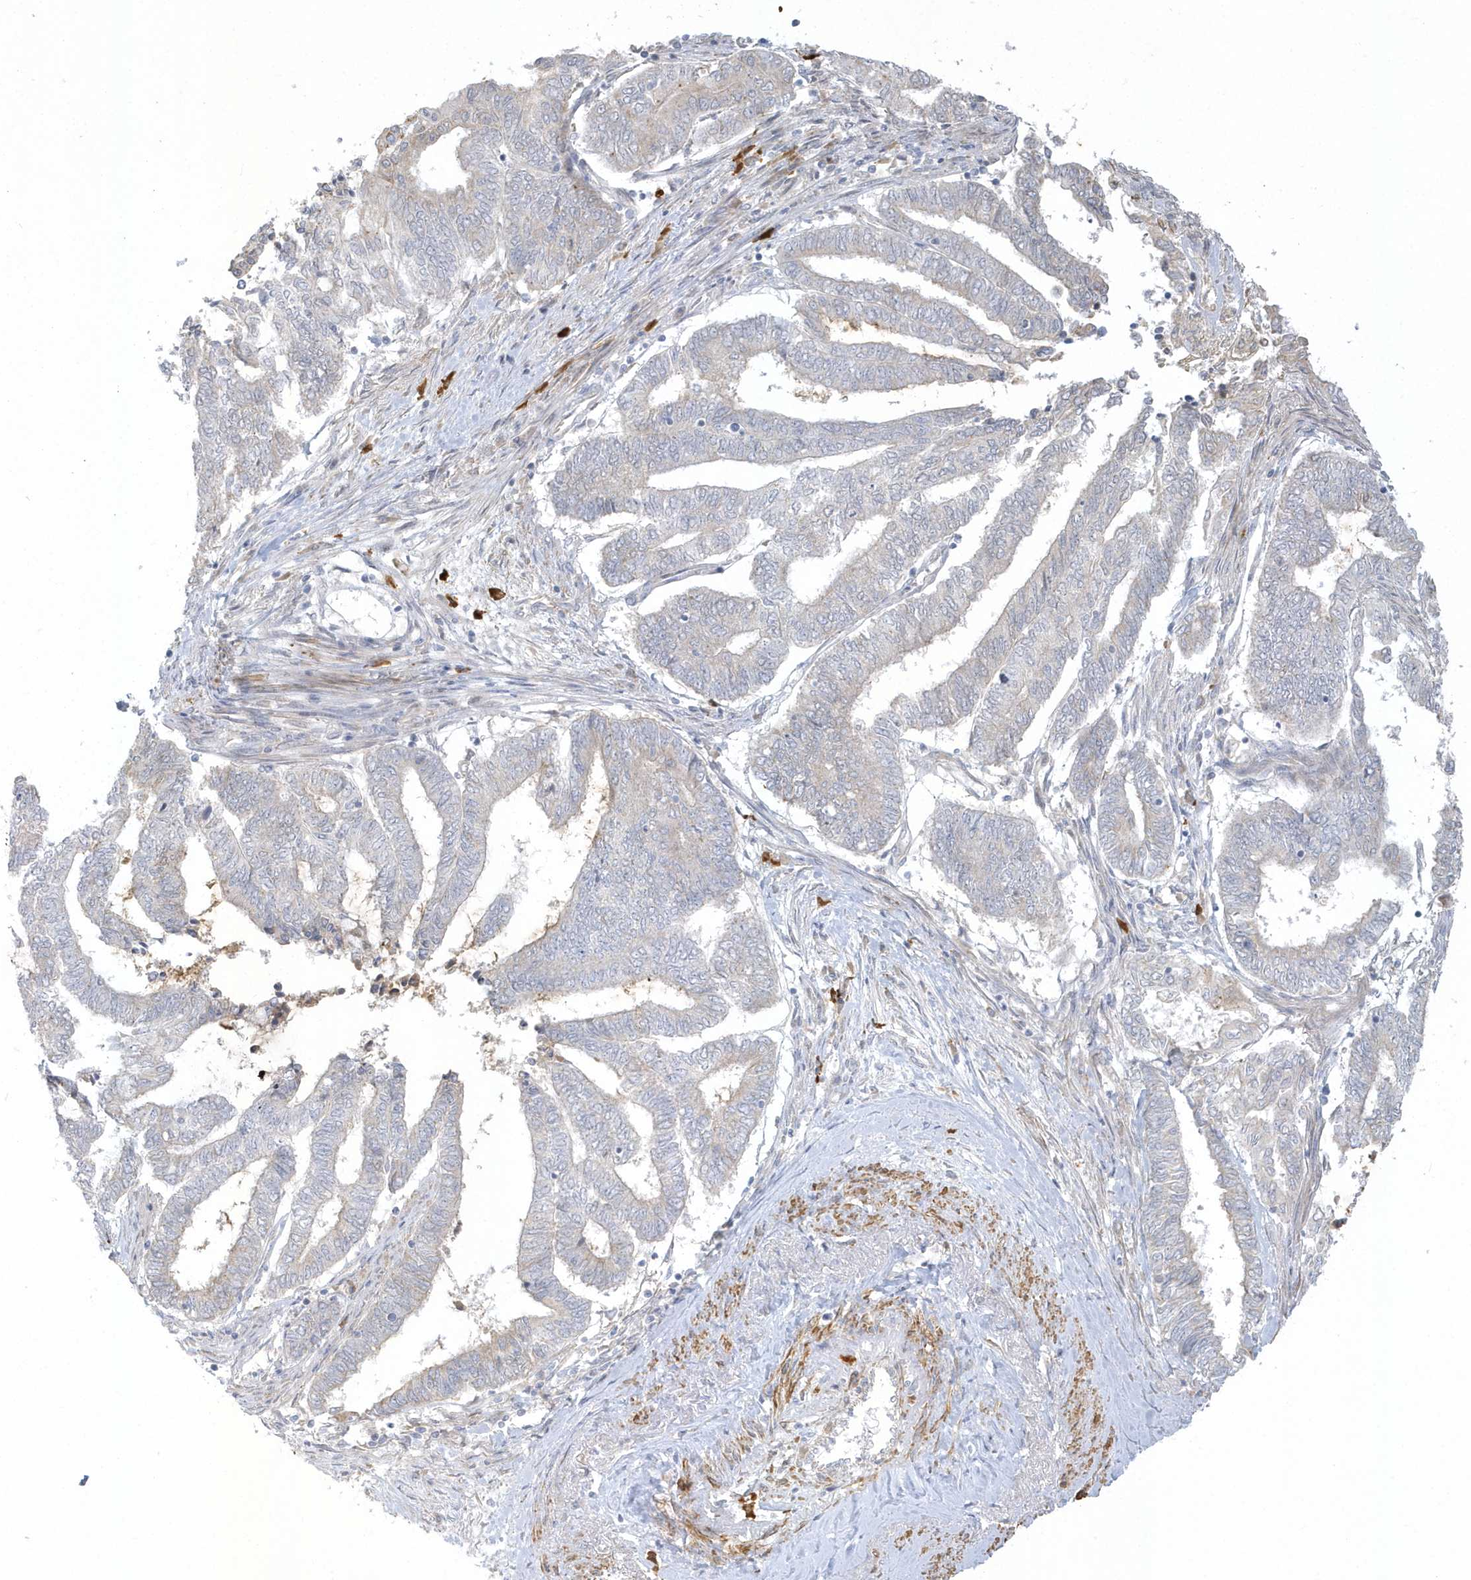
{"staining": {"intensity": "negative", "quantity": "none", "location": "none"}, "tissue": "endometrial cancer", "cell_type": "Tumor cells", "image_type": "cancer", "snomed": [{"axis": "morphology", "description": "Adenocarcinoma, NOS"}, {"axis": "topography", "description": "Uterus"}, {"axis": "topography", "description": "Endometrium"}], "caption": "Endometrial cancer (adenocarcinoma) was stained to show a protein in brown. There is no significant expression in tumor cells.", "gene": "THADA", "patient": {"sex": "female", "age": 70}}